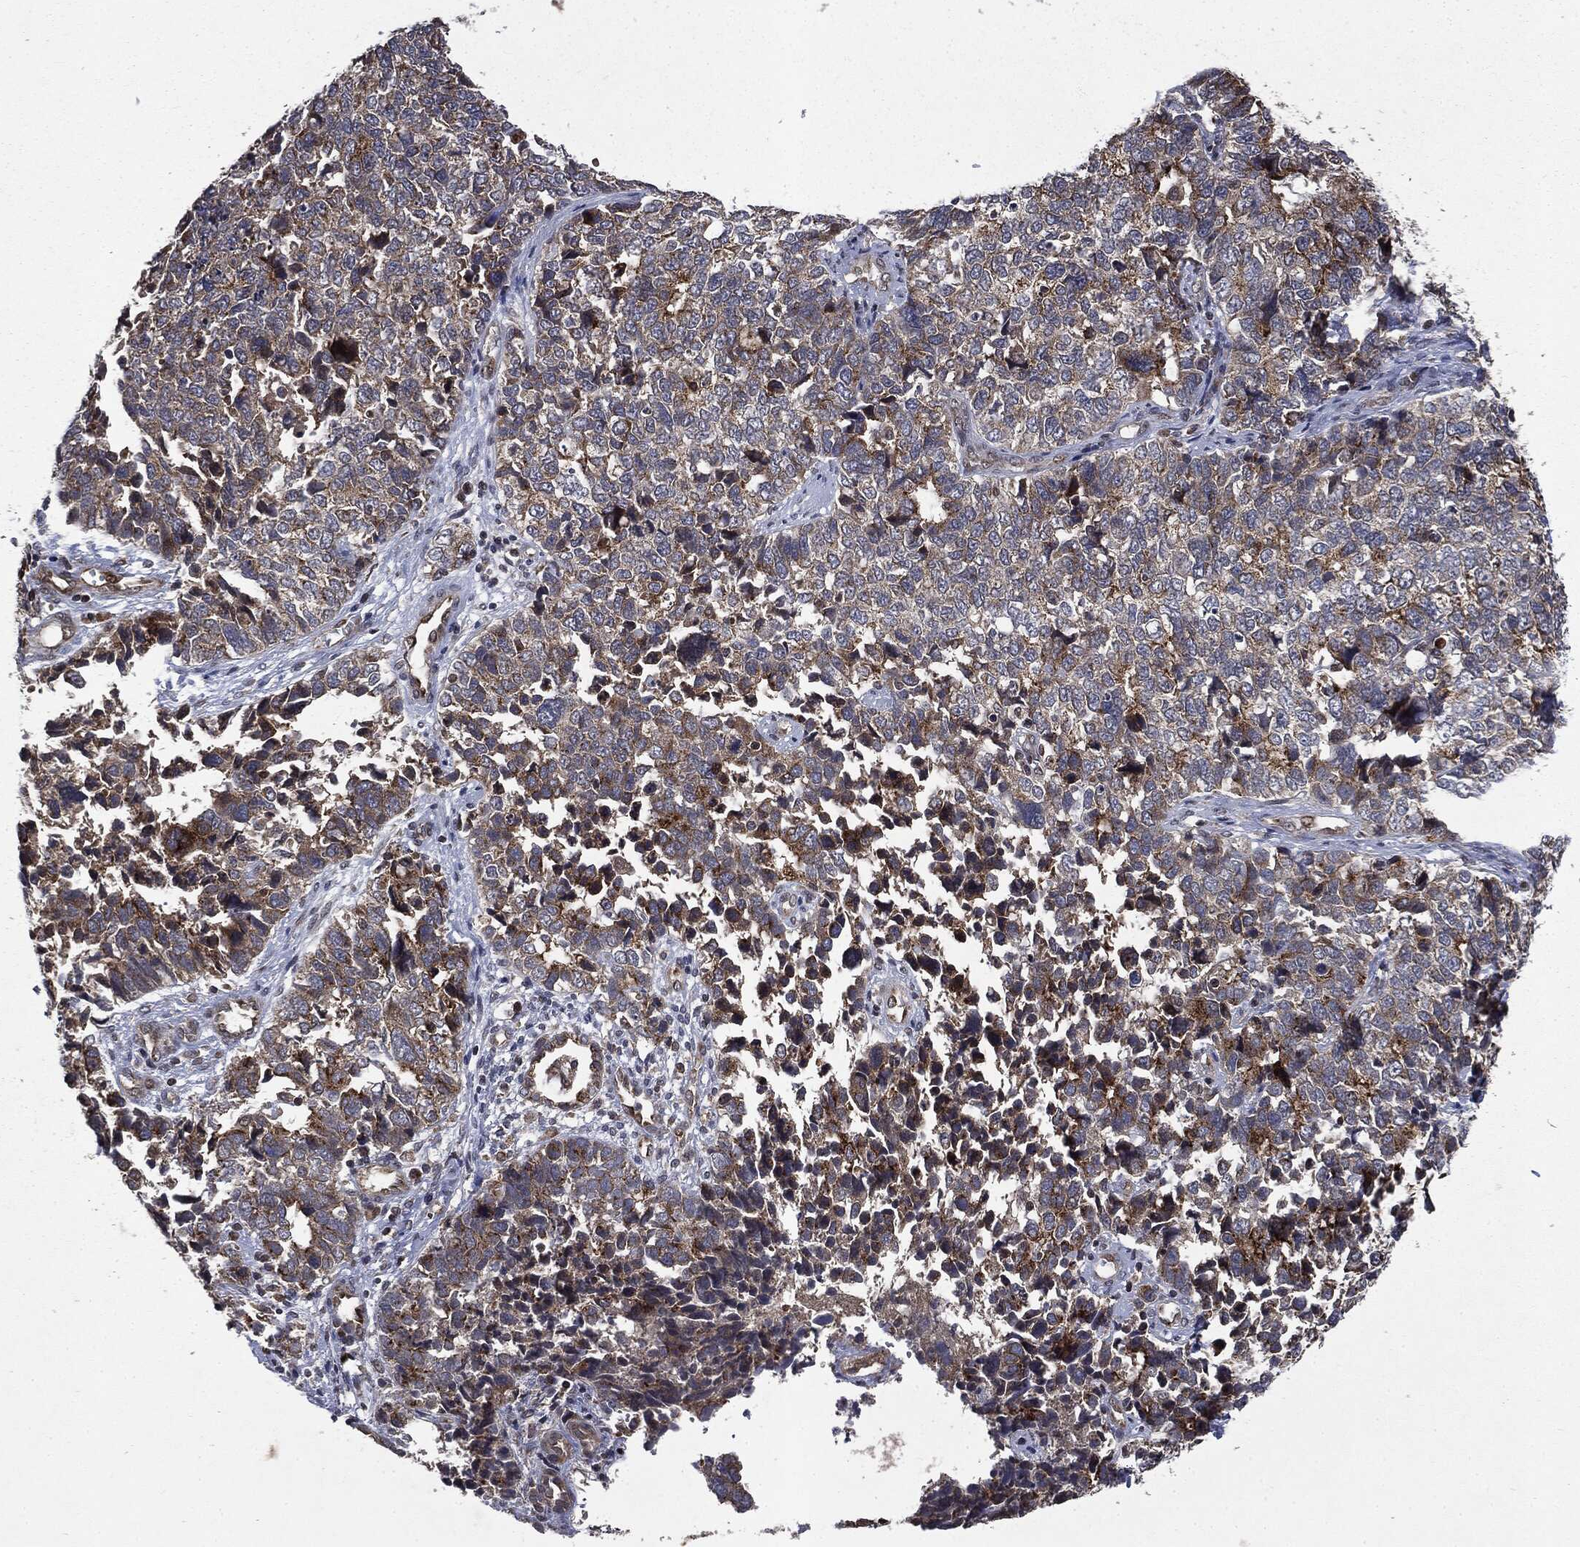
{"staining": {"intensity": "moderate", "quantity": "25%-75%", "location": "cytoplasmic/membranous"}, "tissue": "cervical cancer", "cell_type": "Tumor cells", "image_type": "cancer", "snomed": [{"axis": "morphology", "description": "Squamous cell carcinoma, NOS"}, {"axis": "topography", "description": "Cervix"}], "caption": "A histopathology image of squamous cell carcinoma (cervical) stained for a protein exhibits moderate cytoplasmic/membranous brown staining in tumor cells. (DAB = brown stain, brightfield microscopy at high magnification).", "gene": "PLPPR2", "patient": {"sex": "female", "age": 63}}